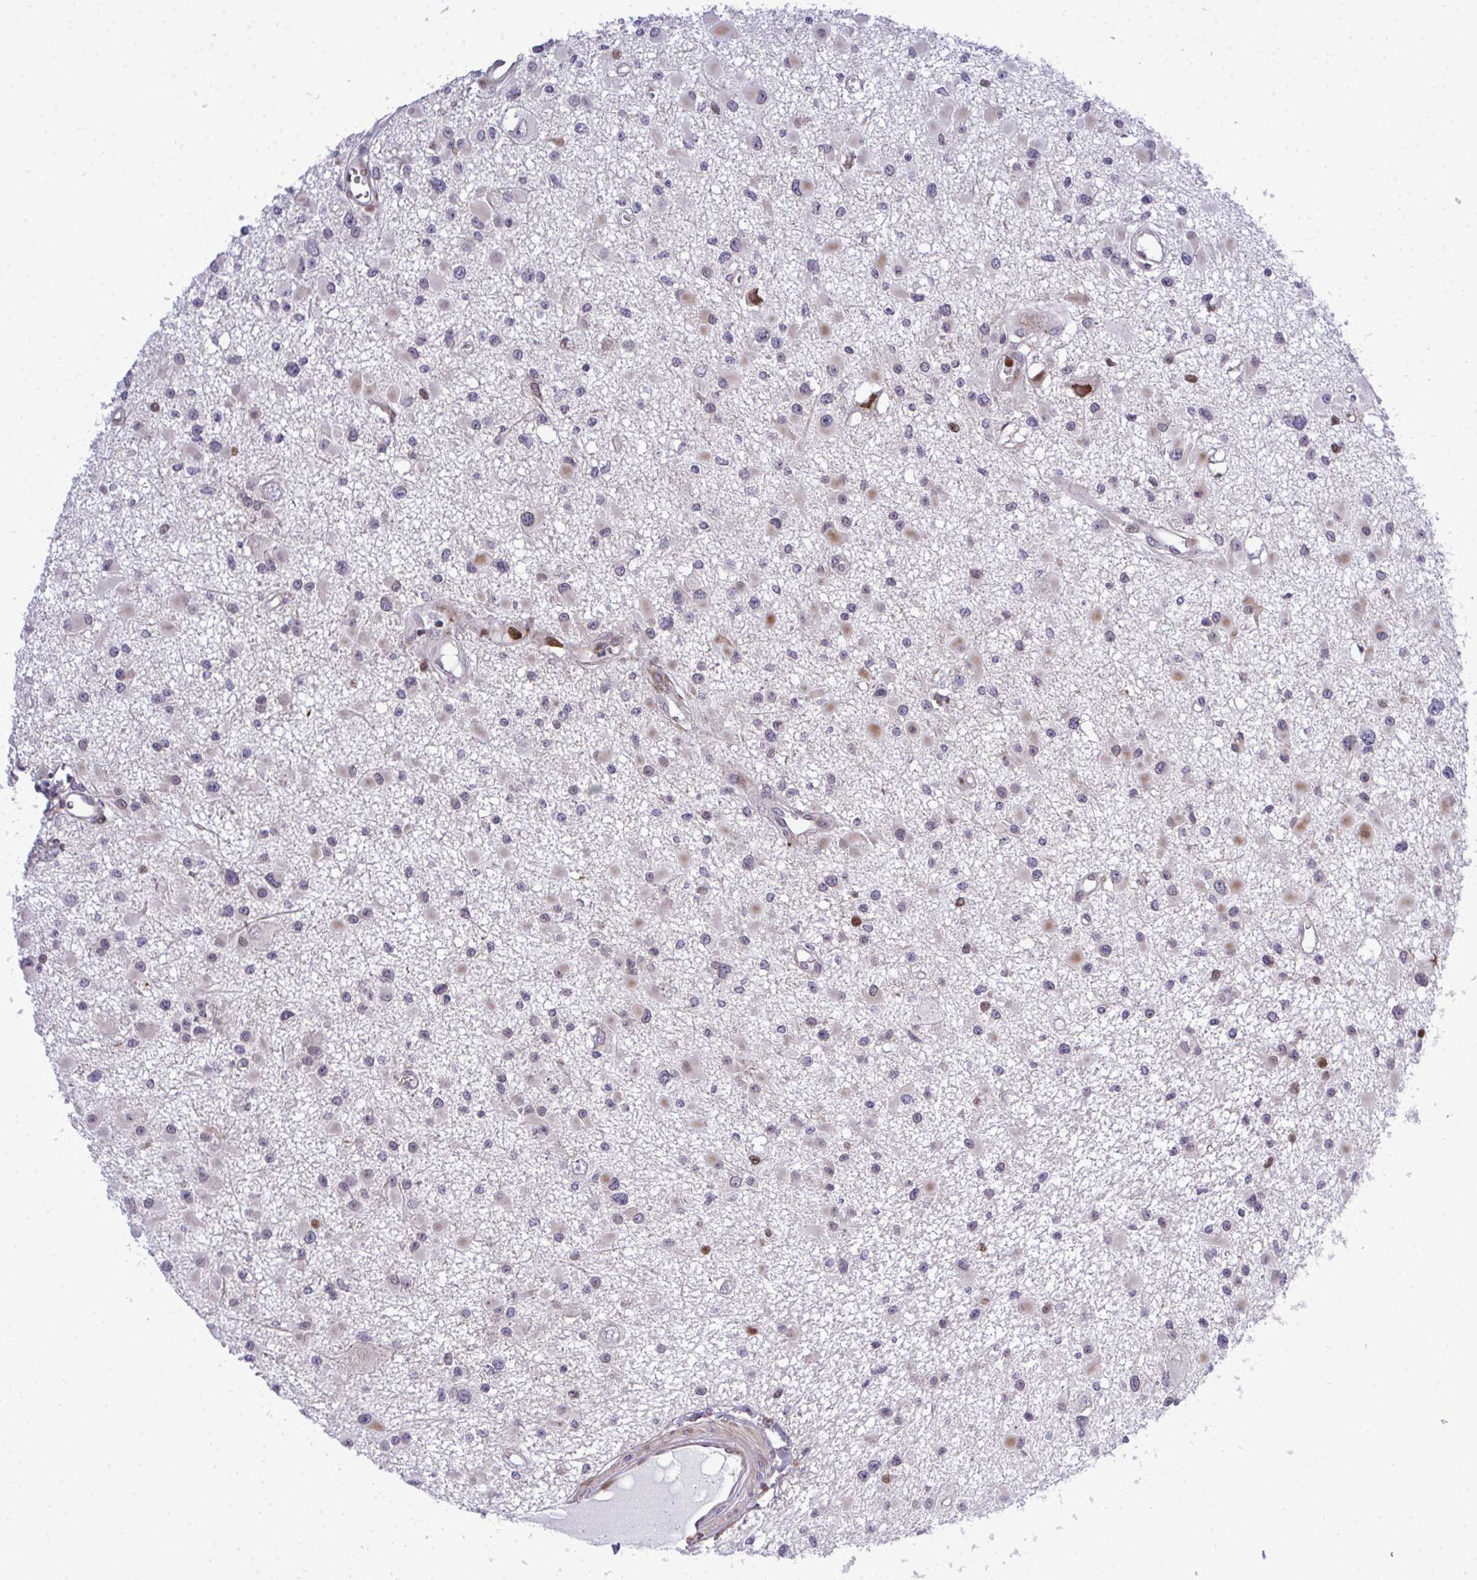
{"staining": {"intensity": "moderate", "quantity": "<25%", "location": "cytoplasmic/membranous"}, "tissue": "glioma", "cell_type": "Tumor cells", "image_type": "cancer", "snomed": [{"axis": "morphology", "description": "Glioma, malignant, High grade"}, {"axis": "topography", "description": "Brain"}], "caption": "Glioma stained with immunohistochemistry displays moderate cytoplasmic/membranous staining in approximately <25% of tumor cells.", "gene": "CASTOR2", "patient": {"sex": "male", "age": 54}}